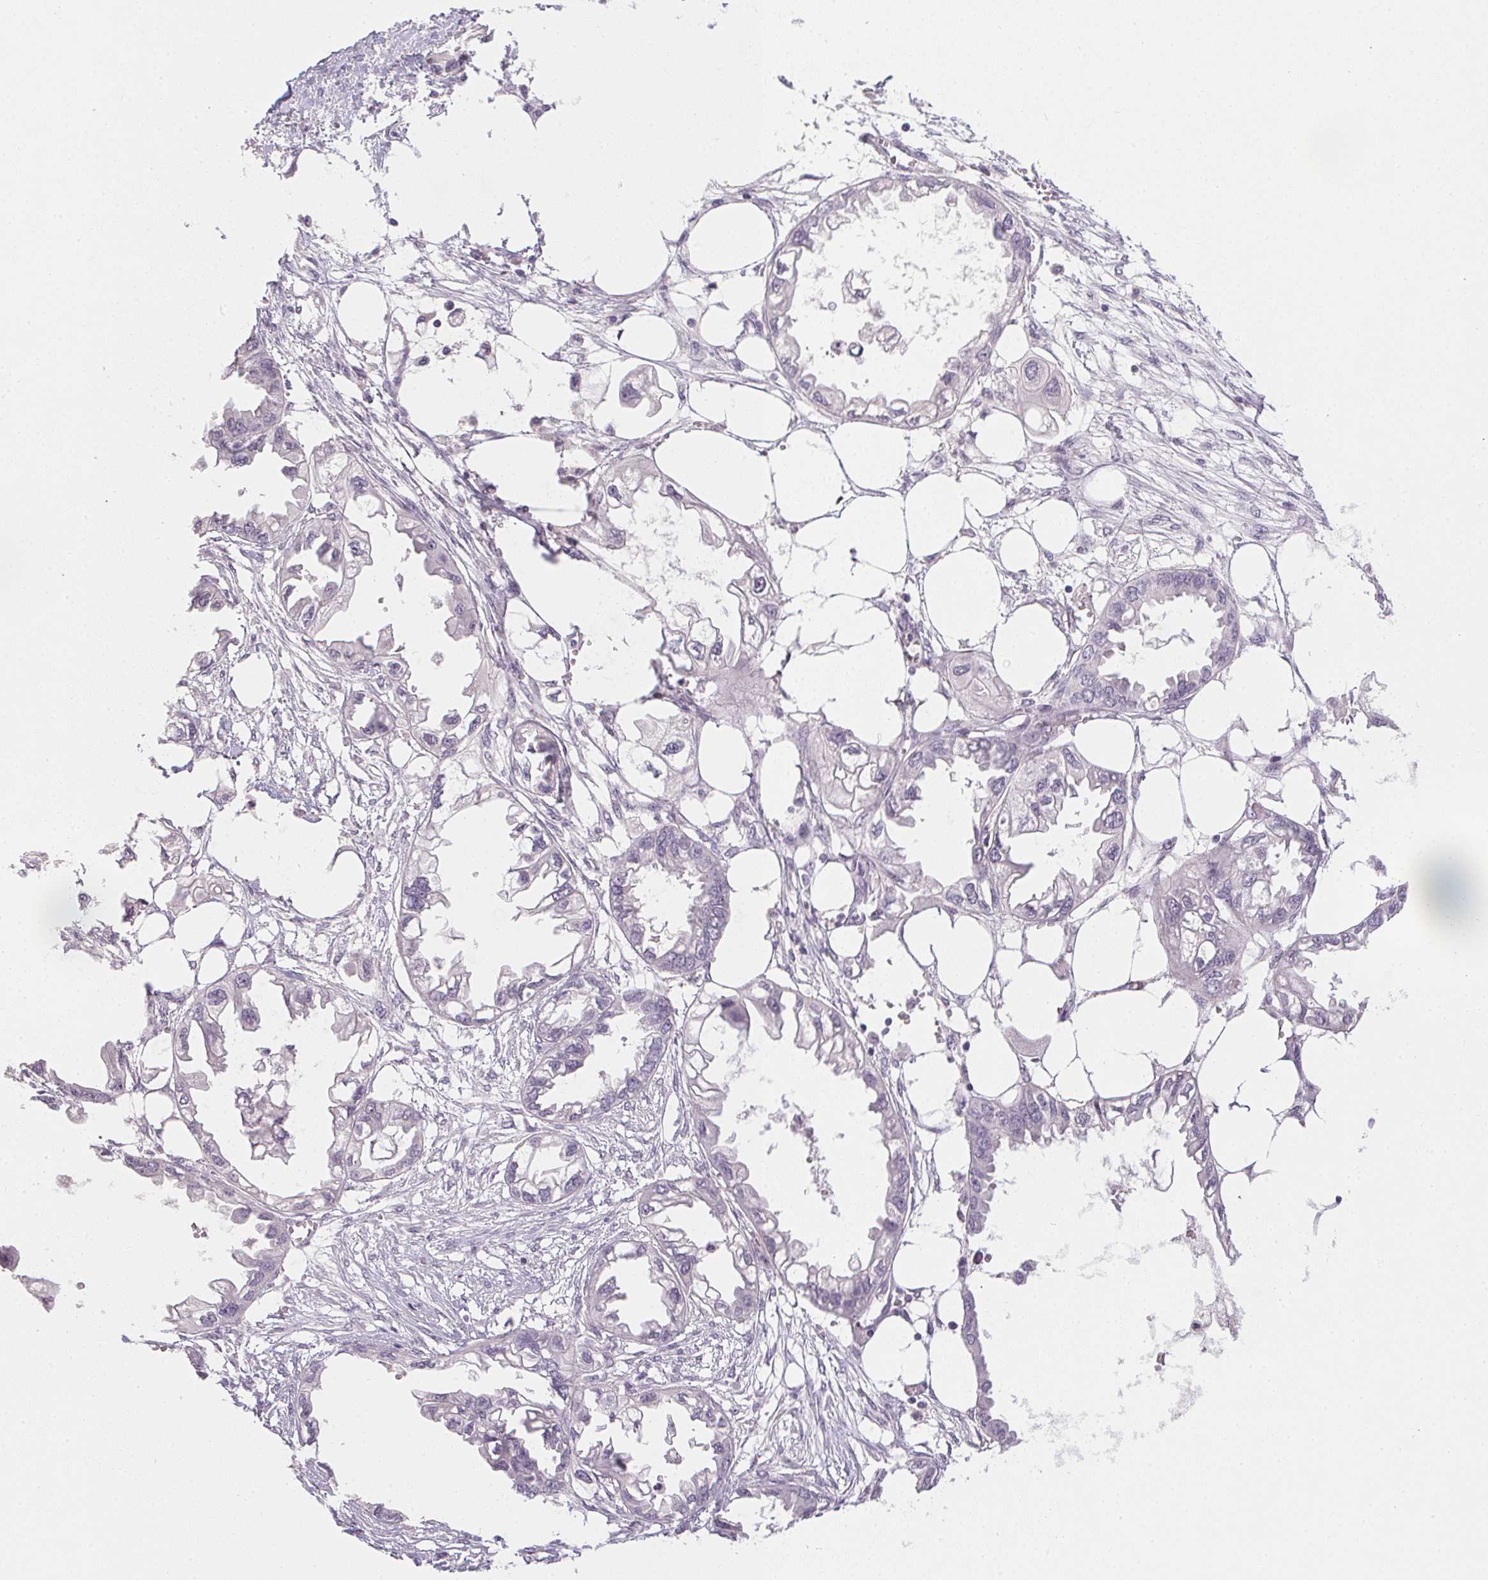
{"staining": {"intensity": "negative", "quantity": "none", "location": "none"}, "tissue": "endometrial cancer", "cell_type": "Tumor cells", "image_type": "cancer", "snomed": [{"axis": "morphology", "description": "Adenocarcinoma, NOS"}, {"axis": "morphology", "description": "Adenocarcinoma, metastatic, NOS"}, {"axis": "topography", "description": "Adipose tissue"}, {"axis": "topography", "description": "Endometrium"}], "caption": "The IHC histopathology image has no significant staining in tumor cells of endometrial metastatic adenocarcinoma tissue.", "gene": "PPY", "patient": {"sex": "female", "age": 67}}